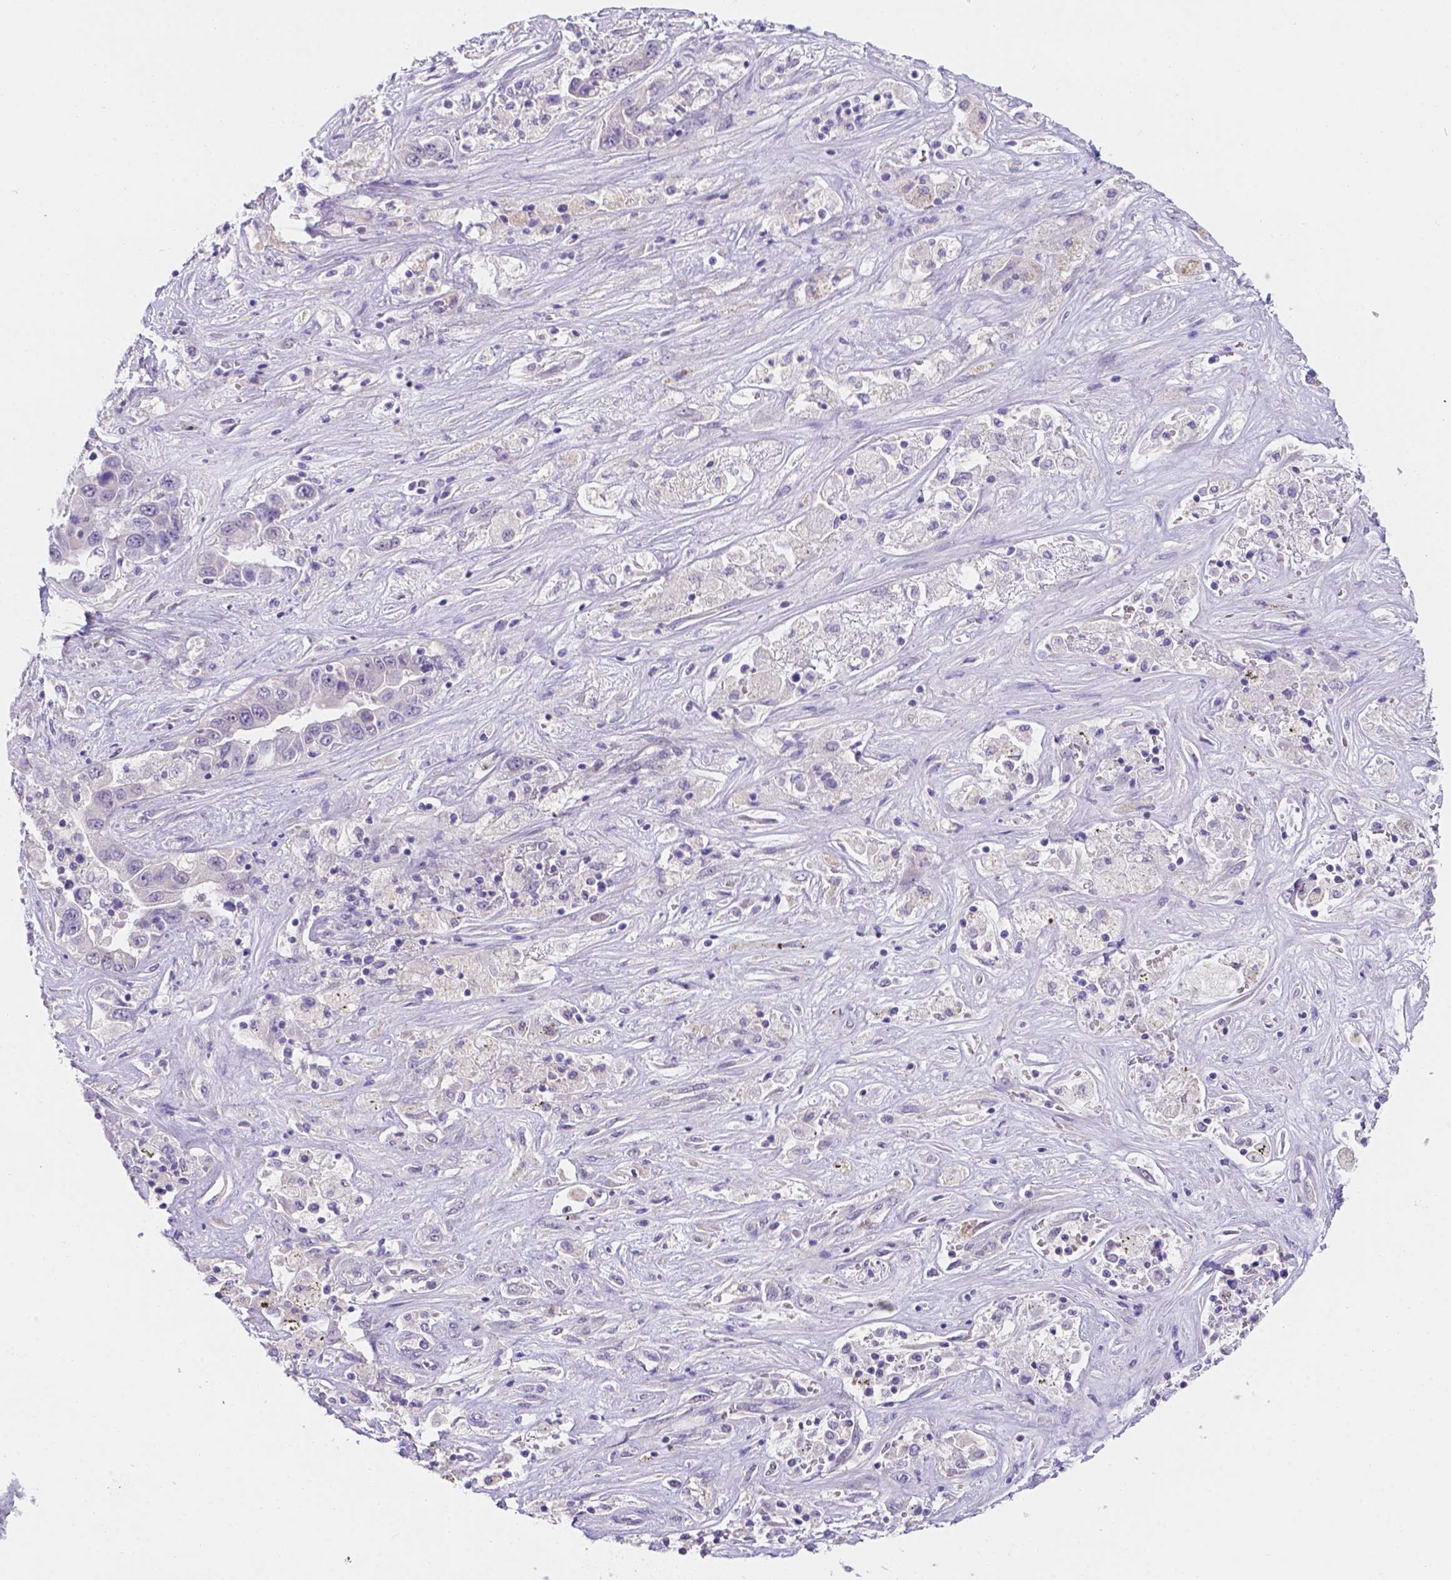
{"staining": {"intensity": "negative", "quantity": "none", "location": "none"}, "tissue": "liver cancer", "cell_type": "Tumor cells", "image_type": "cancer", "snomed": [{"axis": "morphology", "description": "Cholangiocarcinoma"}, {"axis": "topography", "description": "Liver"}], "caption": "Immunohistochemistry (IHC) photomicrograph of neoplastic tissue: human cholangiocarcinoma (liver) stained with DAB (3,3'-diaminobenzidine) demonstrates no significant protein expression in tumor cells.", "gene": "CD96", "patient": {"sex": "female", "age": 52}}